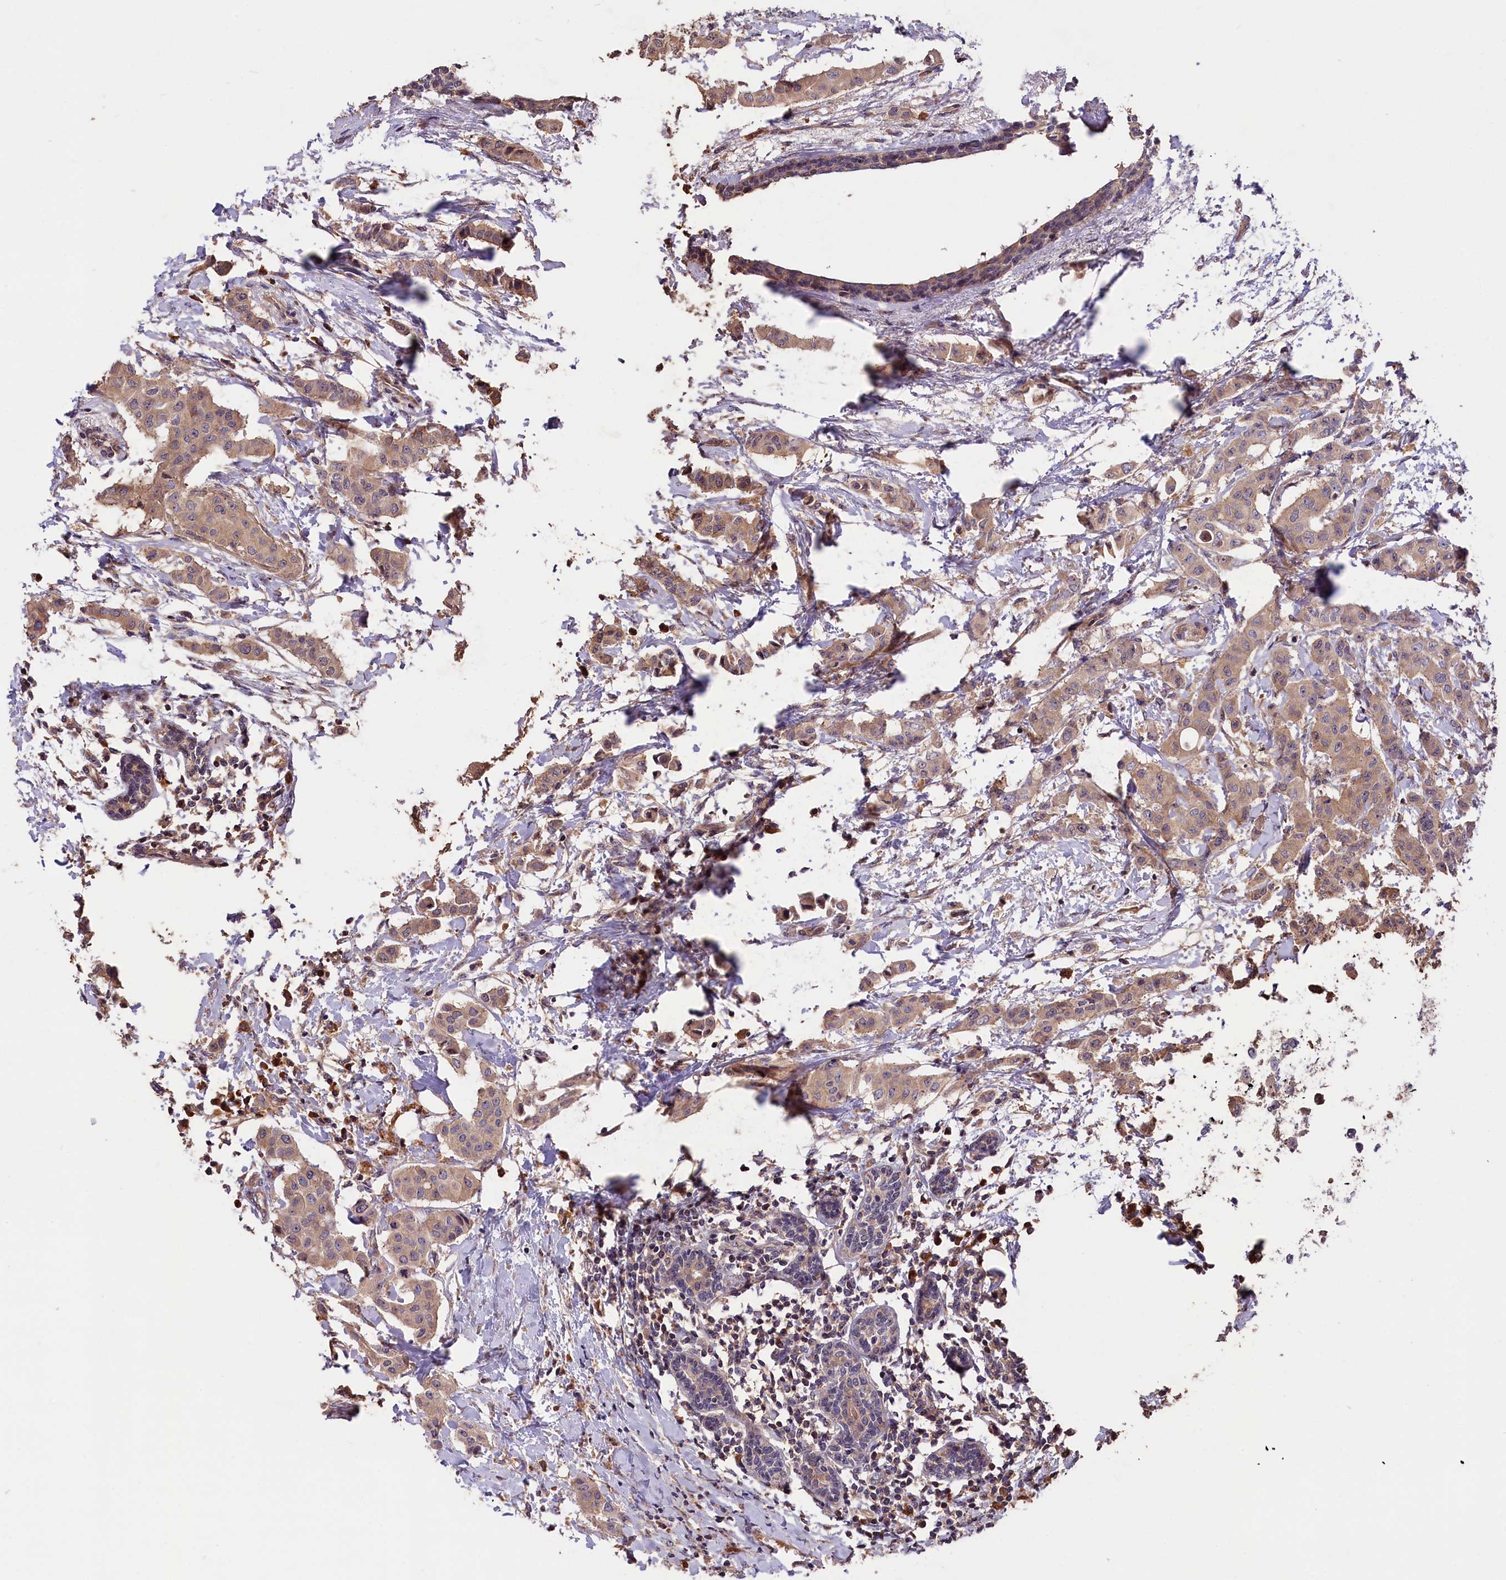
{"staining": {"intensity": "weak", "quantity": ">75%", "location": "cytoplasmic/membranous"}, "tissue": "breast cancer", "cell_type": "Tumor cells", "image_type": "cancer", "snomed": [{"axis": "morphology", "description": "Duct carcinoma"}, {"axis": "topography", "description": "Breast"}], "caption": "Breast cancer tissue shows weak cytoplasmic/membranous positivity in approximately >75% of tumor cells, visualized by immunohistochemistry.", "gene": "SETD6", "patient": {"sex": "female", "age": 40}}